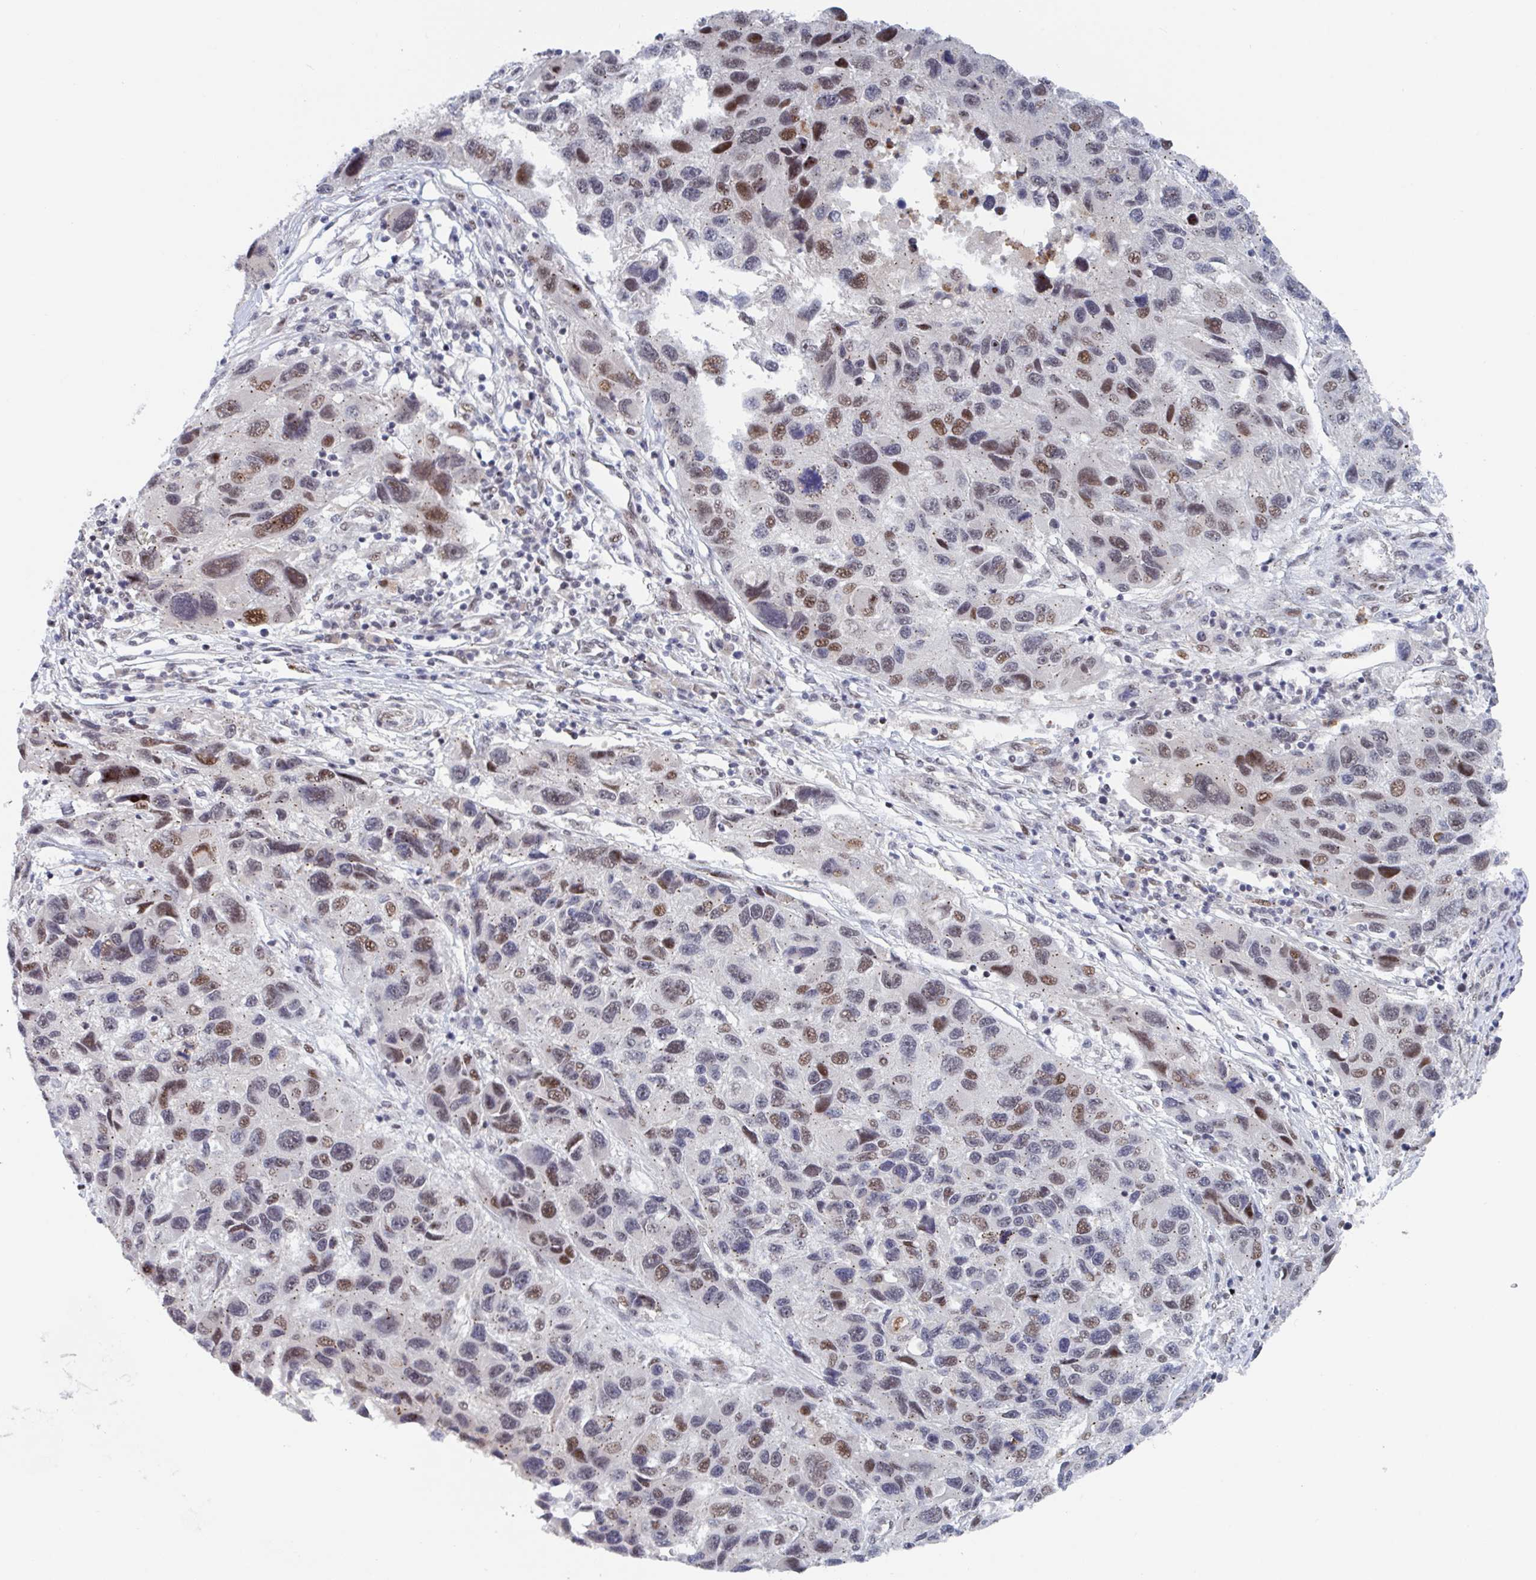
{"staining": {"intensity": "moderate", "quantity": "25%-75%", "location": "nuclear"}, "tissue": "melanoma", "cell_type": "Tumor cells", "image_type": "cancer", "snomed": [{"axis": "morphology", "description": "Malignant melanoma, NOS"}, {"axis": "topography", "description": "Skin"}], "caption": "A high-resolution image shows IHC staining of malignant melanoma, which displays moderate nuclear staining in approximately 25%-75% of tumor cells.", "gene": "RNF212", "patient": {"sex": "male", "age": 53}}